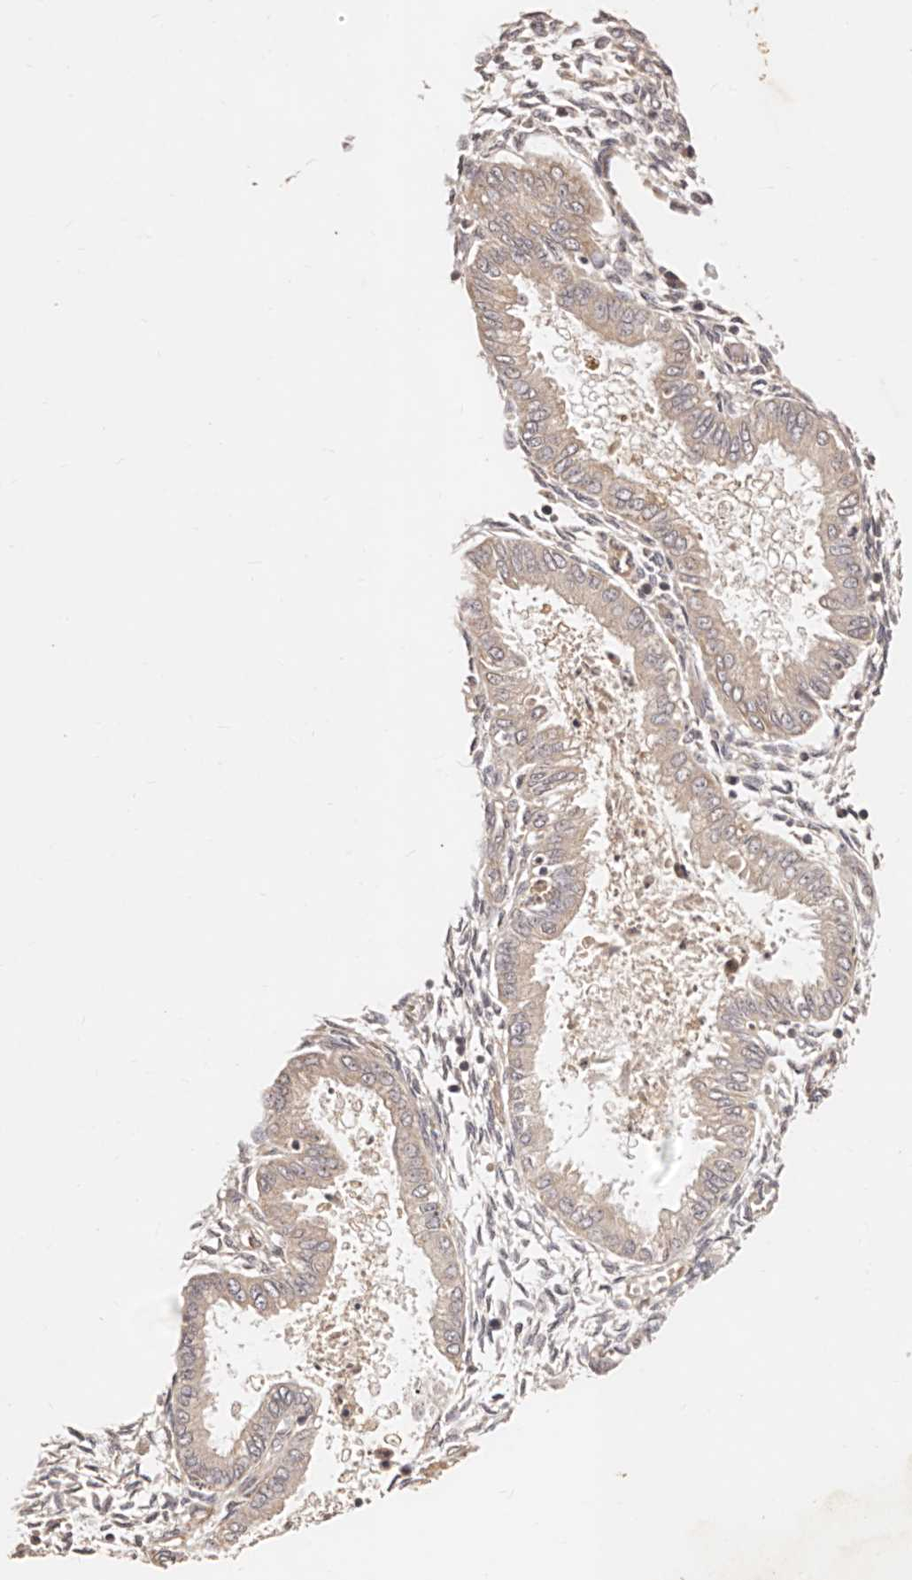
{"staining": {"intensity": "negative", "quantity": "none", "location": "none"}, "tissue": "endometrium", "cell_type": "Cells in endometrial stroma", "image_type": "normal", "snomed": [{"axis": "morphology", "description": "Normal tissue, NOS"}, {"axis": "topography", "description": "Endometrium"}], "caption": "Cells in endometrial stroma are negative for brown protein staining in benign endometrium.", "gene": "CCL14", "patient": {"sex": "female", "age": 33}}